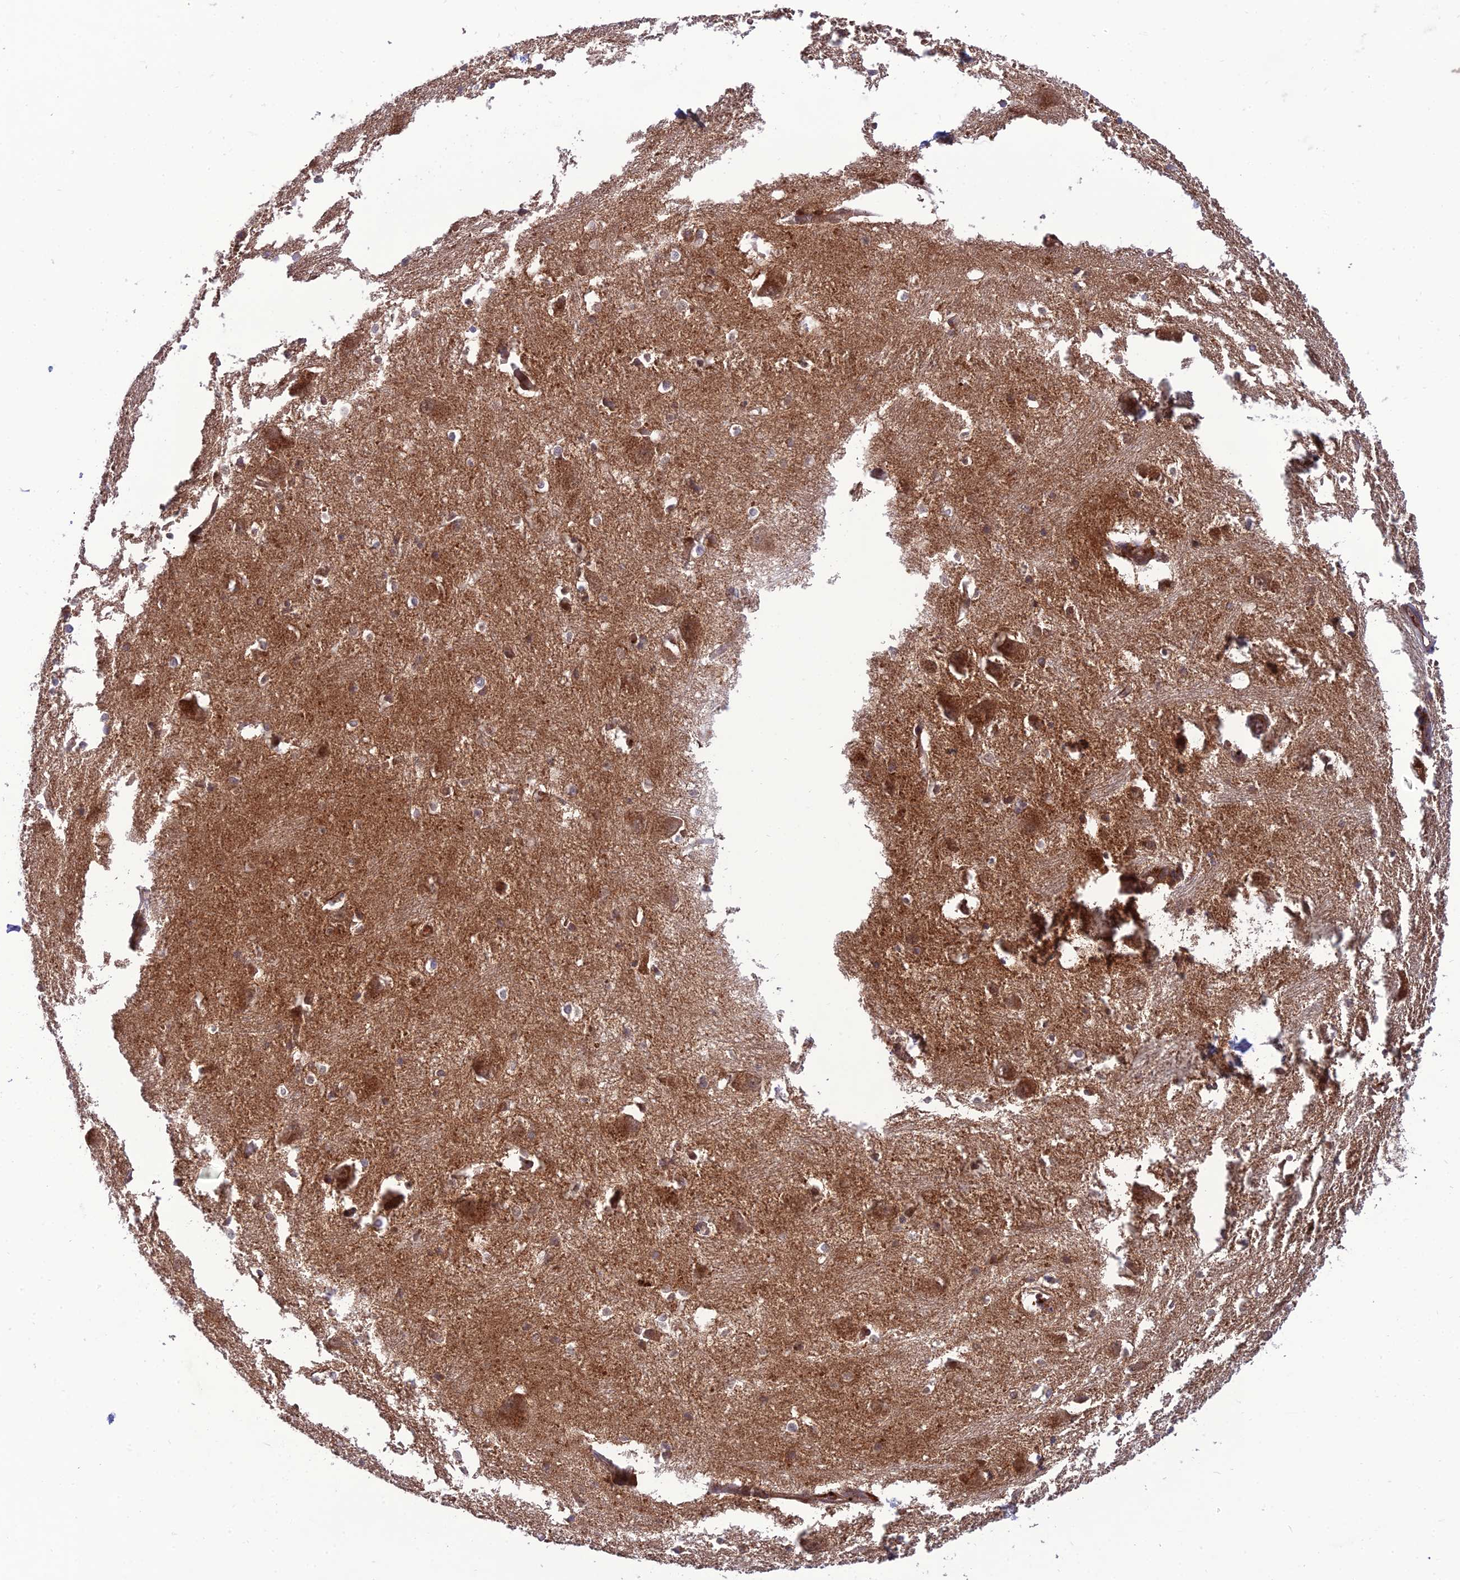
{"staining": {"intensity": "moderate", "quantity": "25%-75%", "location": "cytoplasmic/membranous"}, "tissue": "caudate", "cell_type": "Glial cells", "image_type": "normal", "snomed": [{"axis": "morphology", "description": "Normal tissue, NOS"}, {"axis": "topography", "description": "Lateral ventricle wall"}], "caption": "Immunohistochemistry (DAB) staining of benign human caudate displays moderate cytoplasmic/membranous protein staining in approximately 25%-75% of glial cells.", "gene": "NDUFC1", "patient": {"sex": "male", "age": 37}}